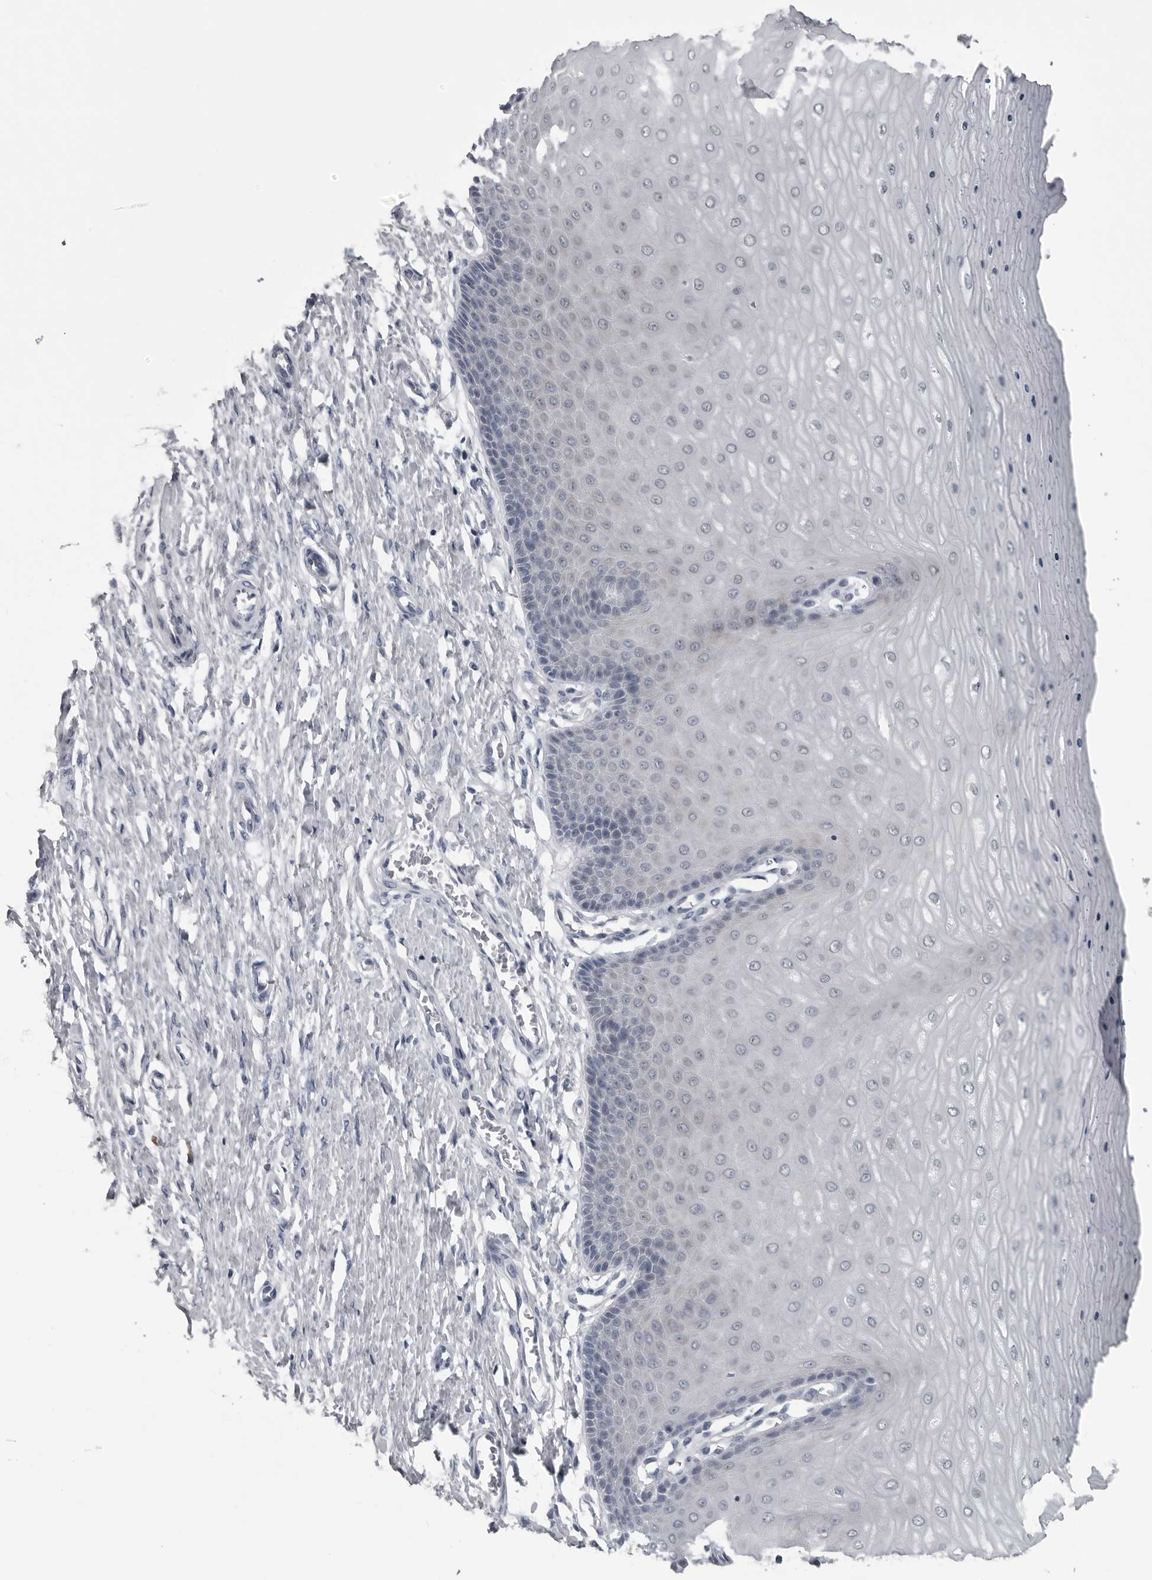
{"staining": {"intensity": "weak", "quantity": "<25%", "location": "cytoplasmic/membranous"}, "tissue": "cervix", "cell_type": "Glandular cells", "image_type": "normal", "snomed": [{"axis": "morphology", "description": "Normal tissue, NOS"}, {"axis": "topography", "description": "Cervix"}], "caption": "Human cervix stained for a protein using immunohistochemistry (IHC) reveals no expression in glandular cells.", "gene": "MYOC", "patient": {"sex": "female", "age": 55}}